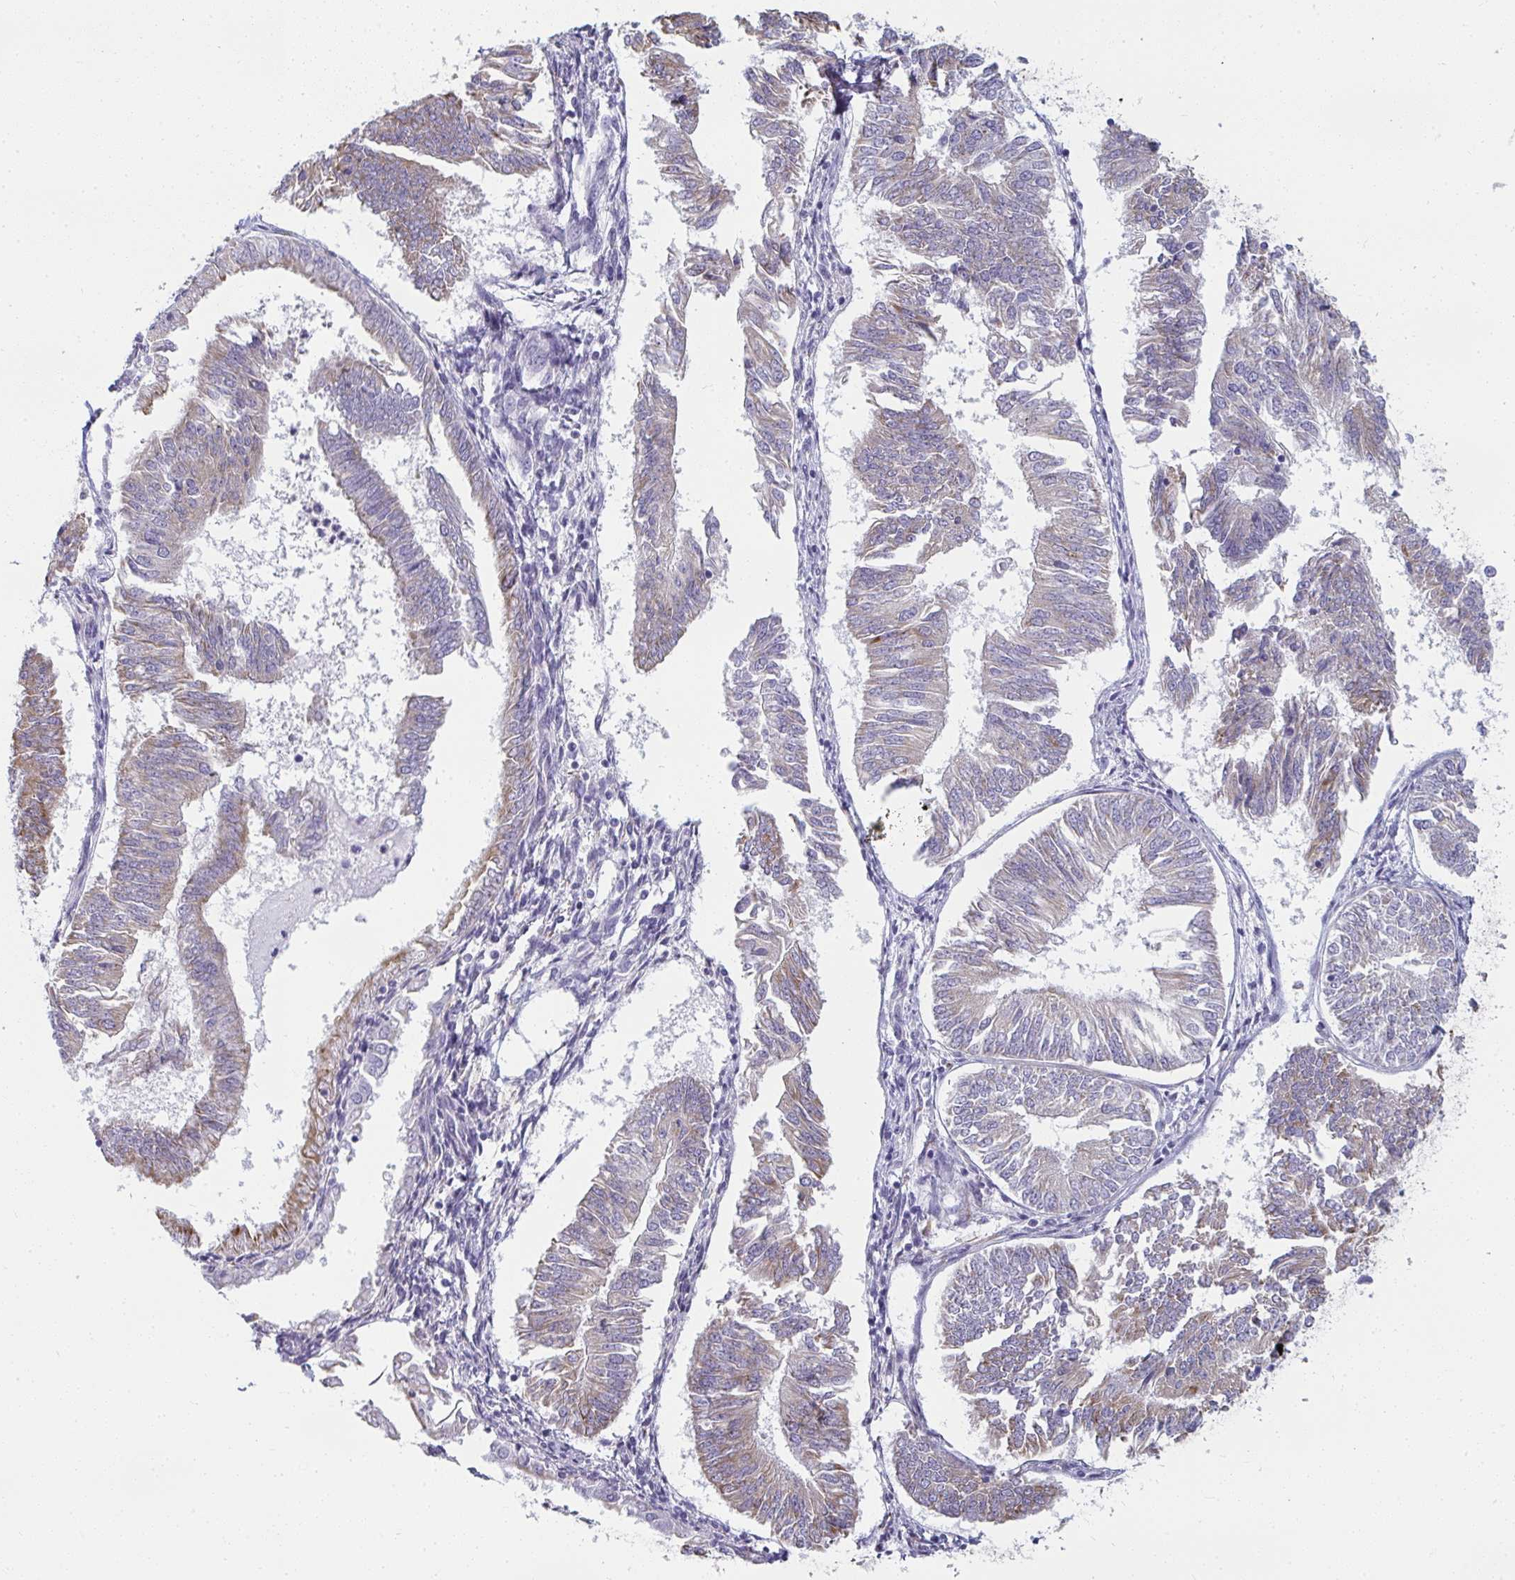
{"staining": {"intensity": "weak", "quantity": "25%-75%", "location": "cytoplasmic/membranous"}, "tissue": "endometrial cancer", "cell_type": "Tumor cells", "image_type": "cancer", "snomed": [{"axis": "morphology", "description": "Adenocarcinoma, NOS"}, {"axis": "topography", "description": "Endometrium"}], "caption": "A brown stain shows weak cytoplasmic/membranous positivity of a protein in human endometrial cancer tumor cells.", "gene": "SHROOM1", "patient": {"sex": "female", "age": 58}}